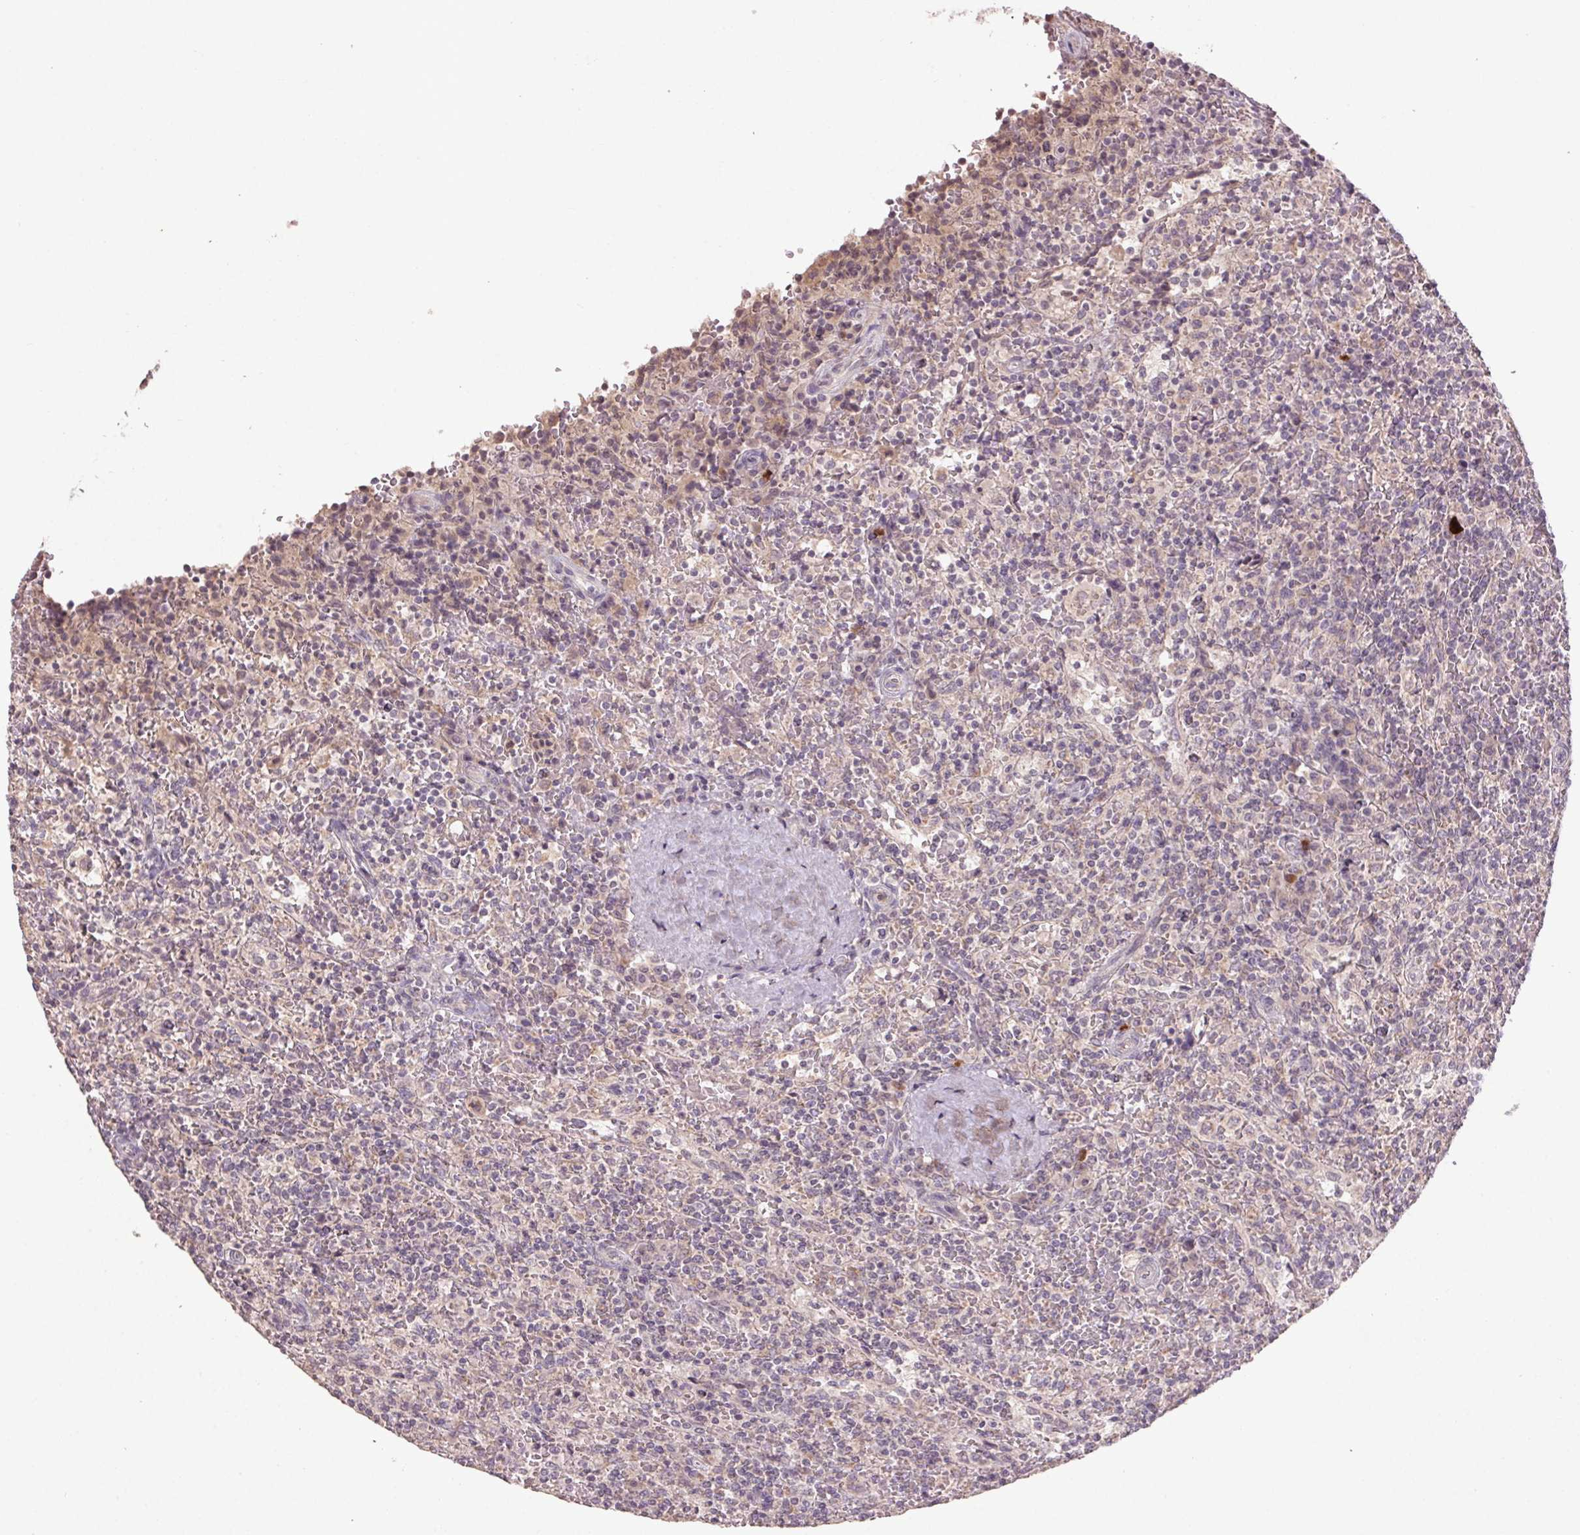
{"staining": {"intensity": "negative", "quantity": "none", "location": "none"}, "tissue": "lymphoma", "cell_type": "Tumor cells", "image_type": "cancer", "snomed": [{"axis": "morphology", "description": "Malignant lymphoma, non-Hodgkin's type, Low grade"}, {"axis": "topography", "description": "Spleen"}], "caption": "The micrograph exhibits no significant expression in tumor cells of malignant lymphoma, non-Hodgkin's type (low-grade).", "gene": "KLRC3", "patient": {"sex": "male", "age": 62}}